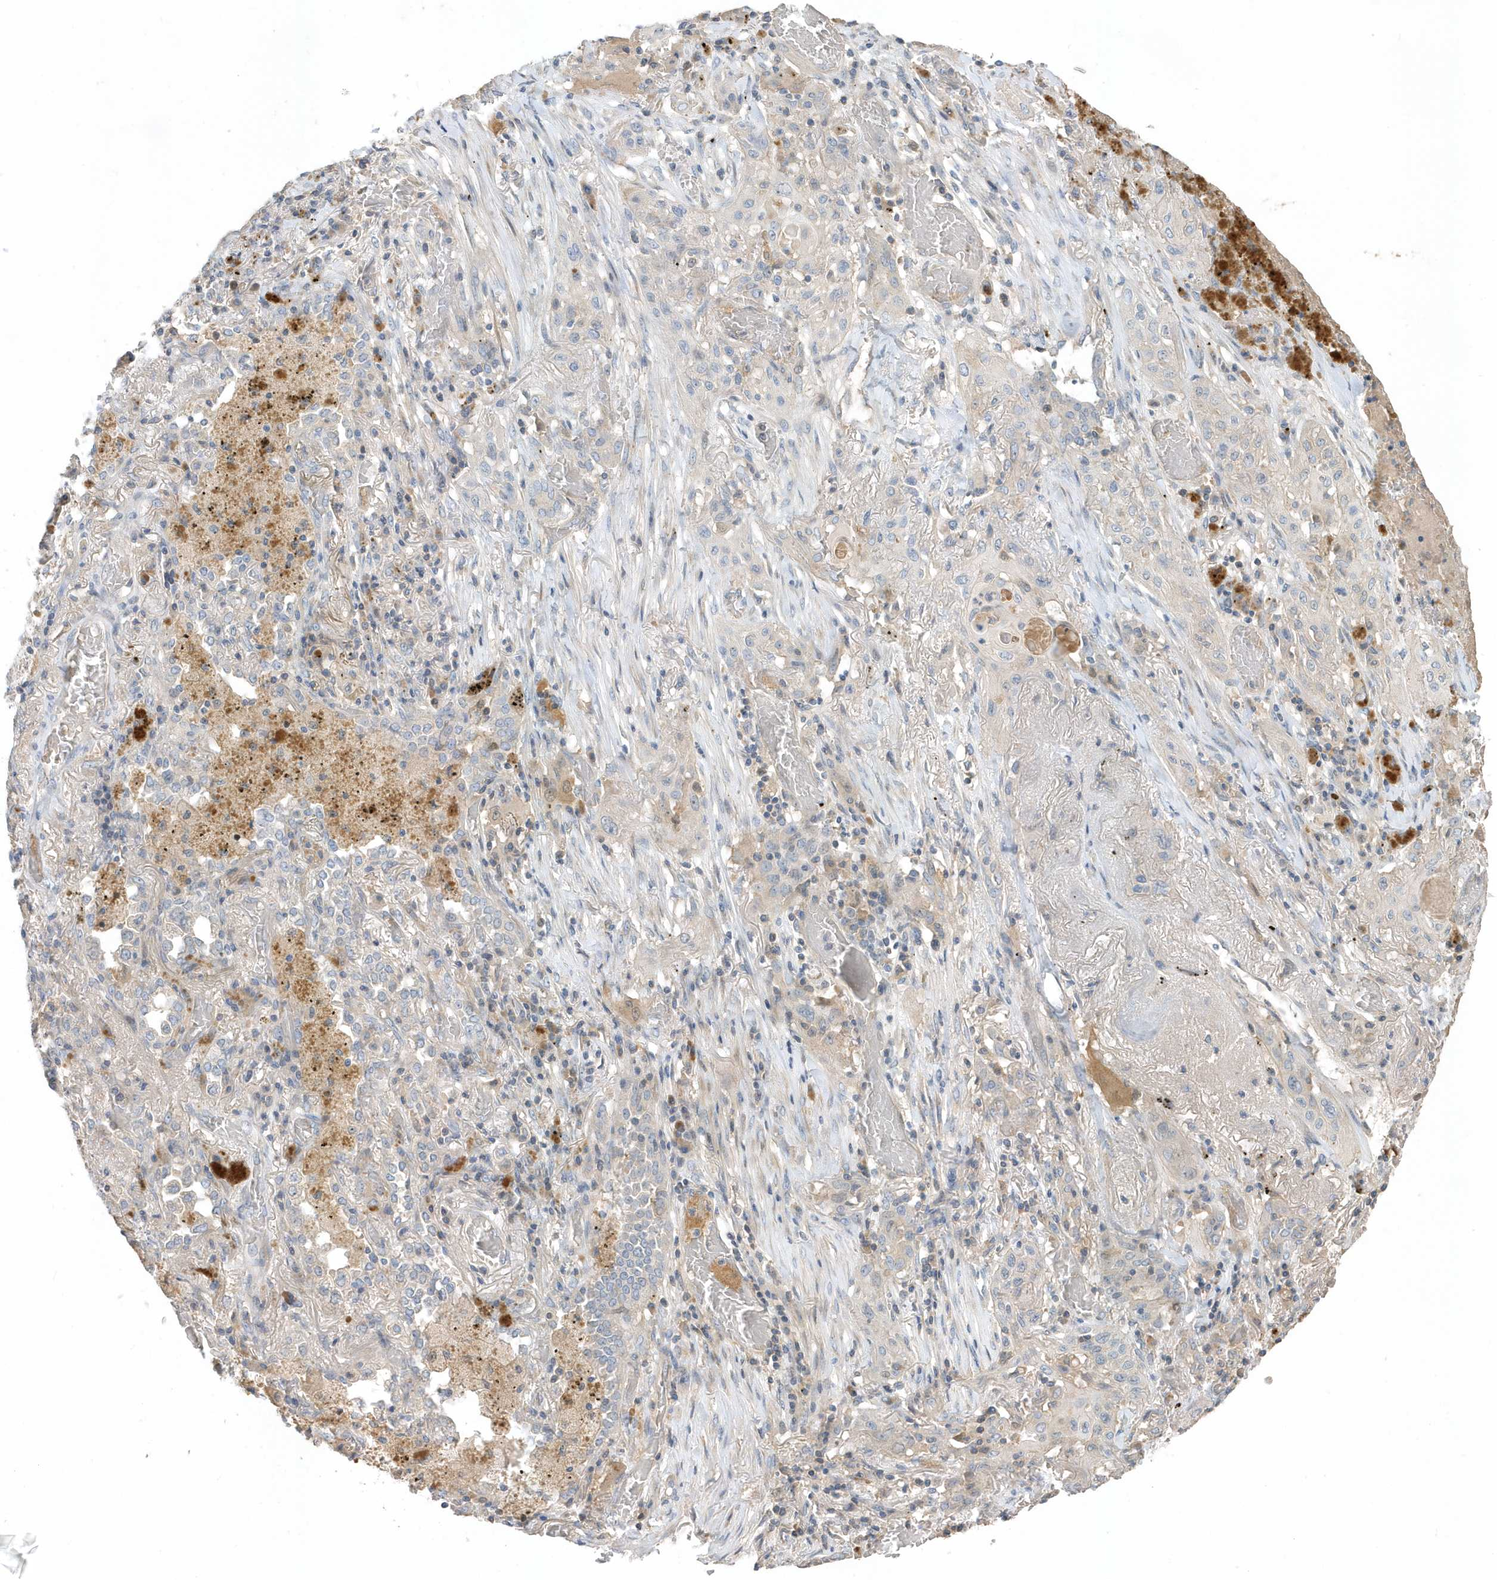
{"staining": {"intensity": "negative", "quantity": "none", "location": "none"}, "tissue": "lung cancer", "cell_type": "Tumor cells", "image_type": "cancer", "snomed": [{"axis": "morphology", "description": "Squamous cell carcinoma, NOS"}, {"axis": "topography", "description": "Lung"}], "caption": "DAB (3,3'-diaminobenzidine) immunohistochemical staining of lung cancer (squamous cell carcinoma) demonstrates no significant positivity in tumor cells.", "gene": "USP53", "patient": {"sex": "female", "age": 47}}